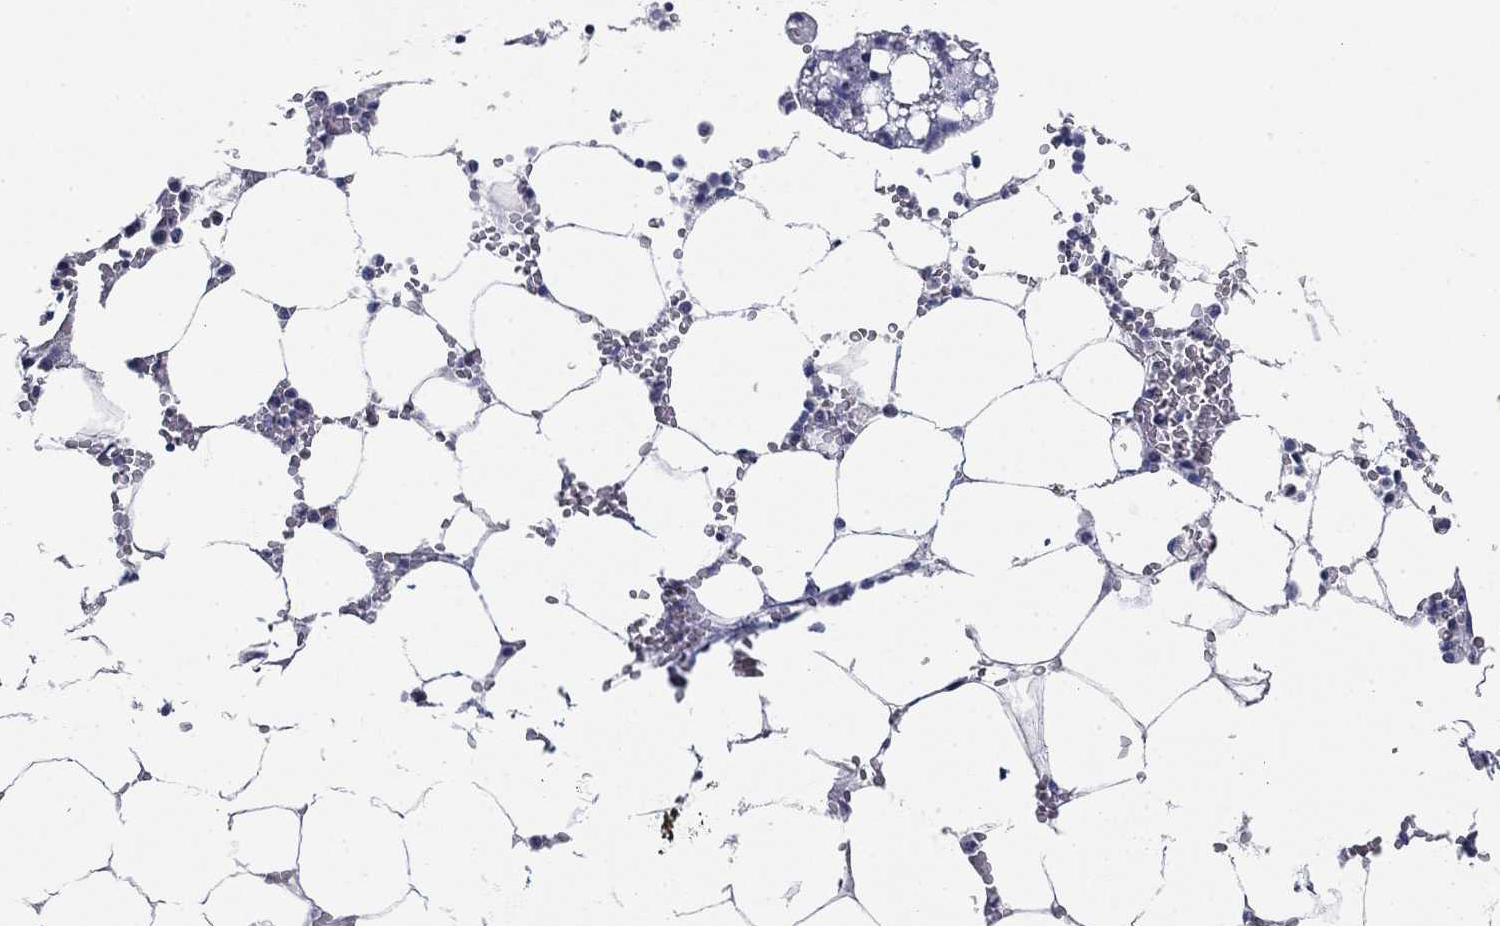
{"staining": {"intensity": "negative", "quantity": "none", "location": "none"}, "tissue": "bone marrow", "cell_type": "Hematopoietic cells", "image_type": "normal", "snomed": [{"axis": "morphology", "description": "Normal tissue, NOS"}, {"axis": "topography", "description": "Bone marrow"}], "caption": "DAB (3,3'-diaminobenzidine) immunohistochemical staining of unremarkable bone marrow reveals no significant staining in hematopoietic cells.", "gene": "GRK7", "patient": {"sex": "female", "age": 64}}